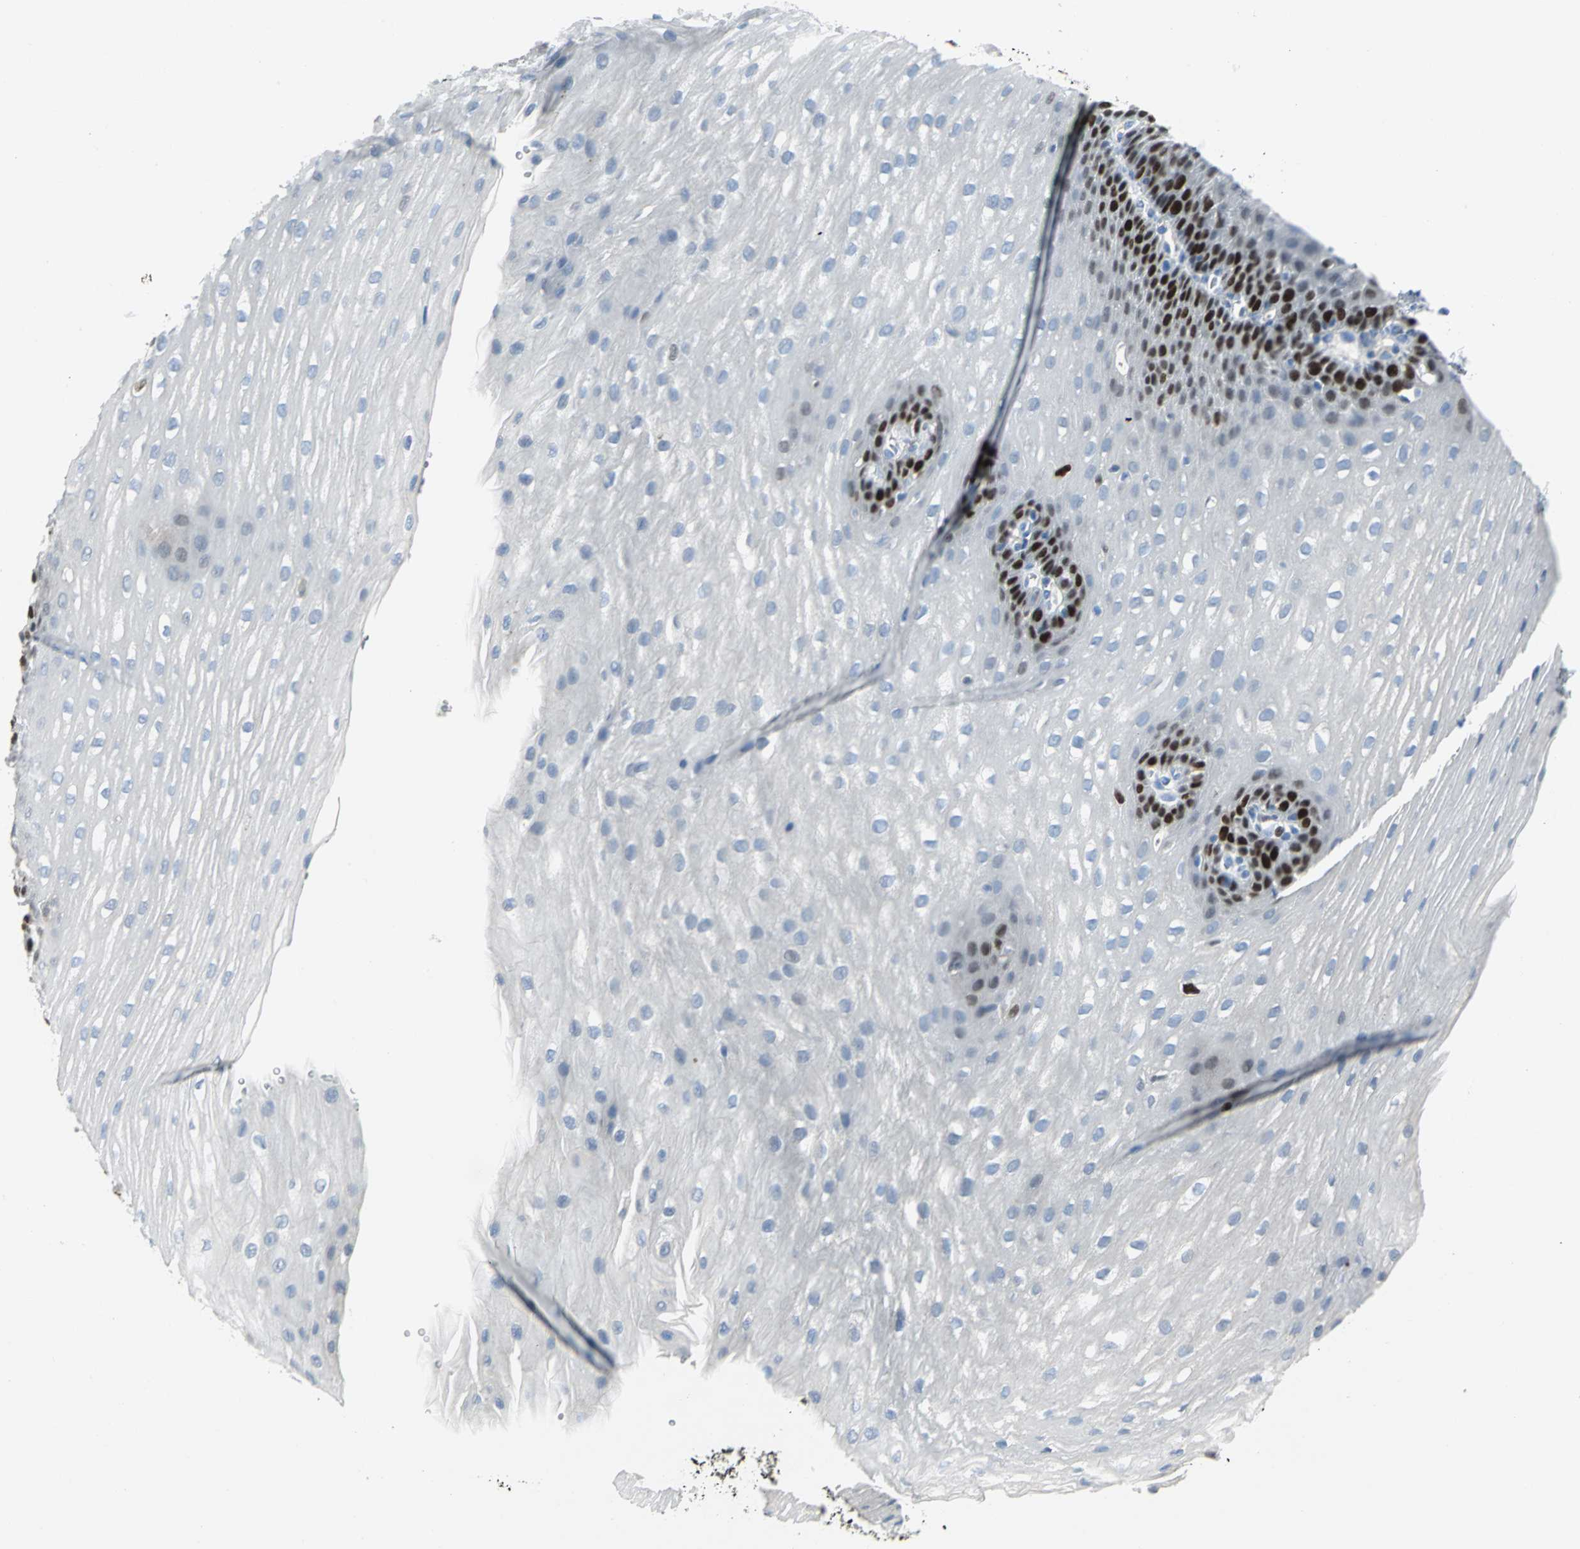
{"staining": {"intensity": "strong", "quantity": "<25%", "location": "nuclear"}, "tissue": "esophagus", "cell_type": "Squamous epithelial cells", "image_type": "normal", "snomed": [{"axis": "morphology", "description": "Normal tissue, NOS"}, {"axis": "topography", "description": "Esophagus"}], "caption": "This is a histology image of IHC staining of benign esophagus, which shows strong staining in the nuclear of squamous epithelial cells.", "gene": "MCM4", "patient": {"sex": "male", "age": 48}}